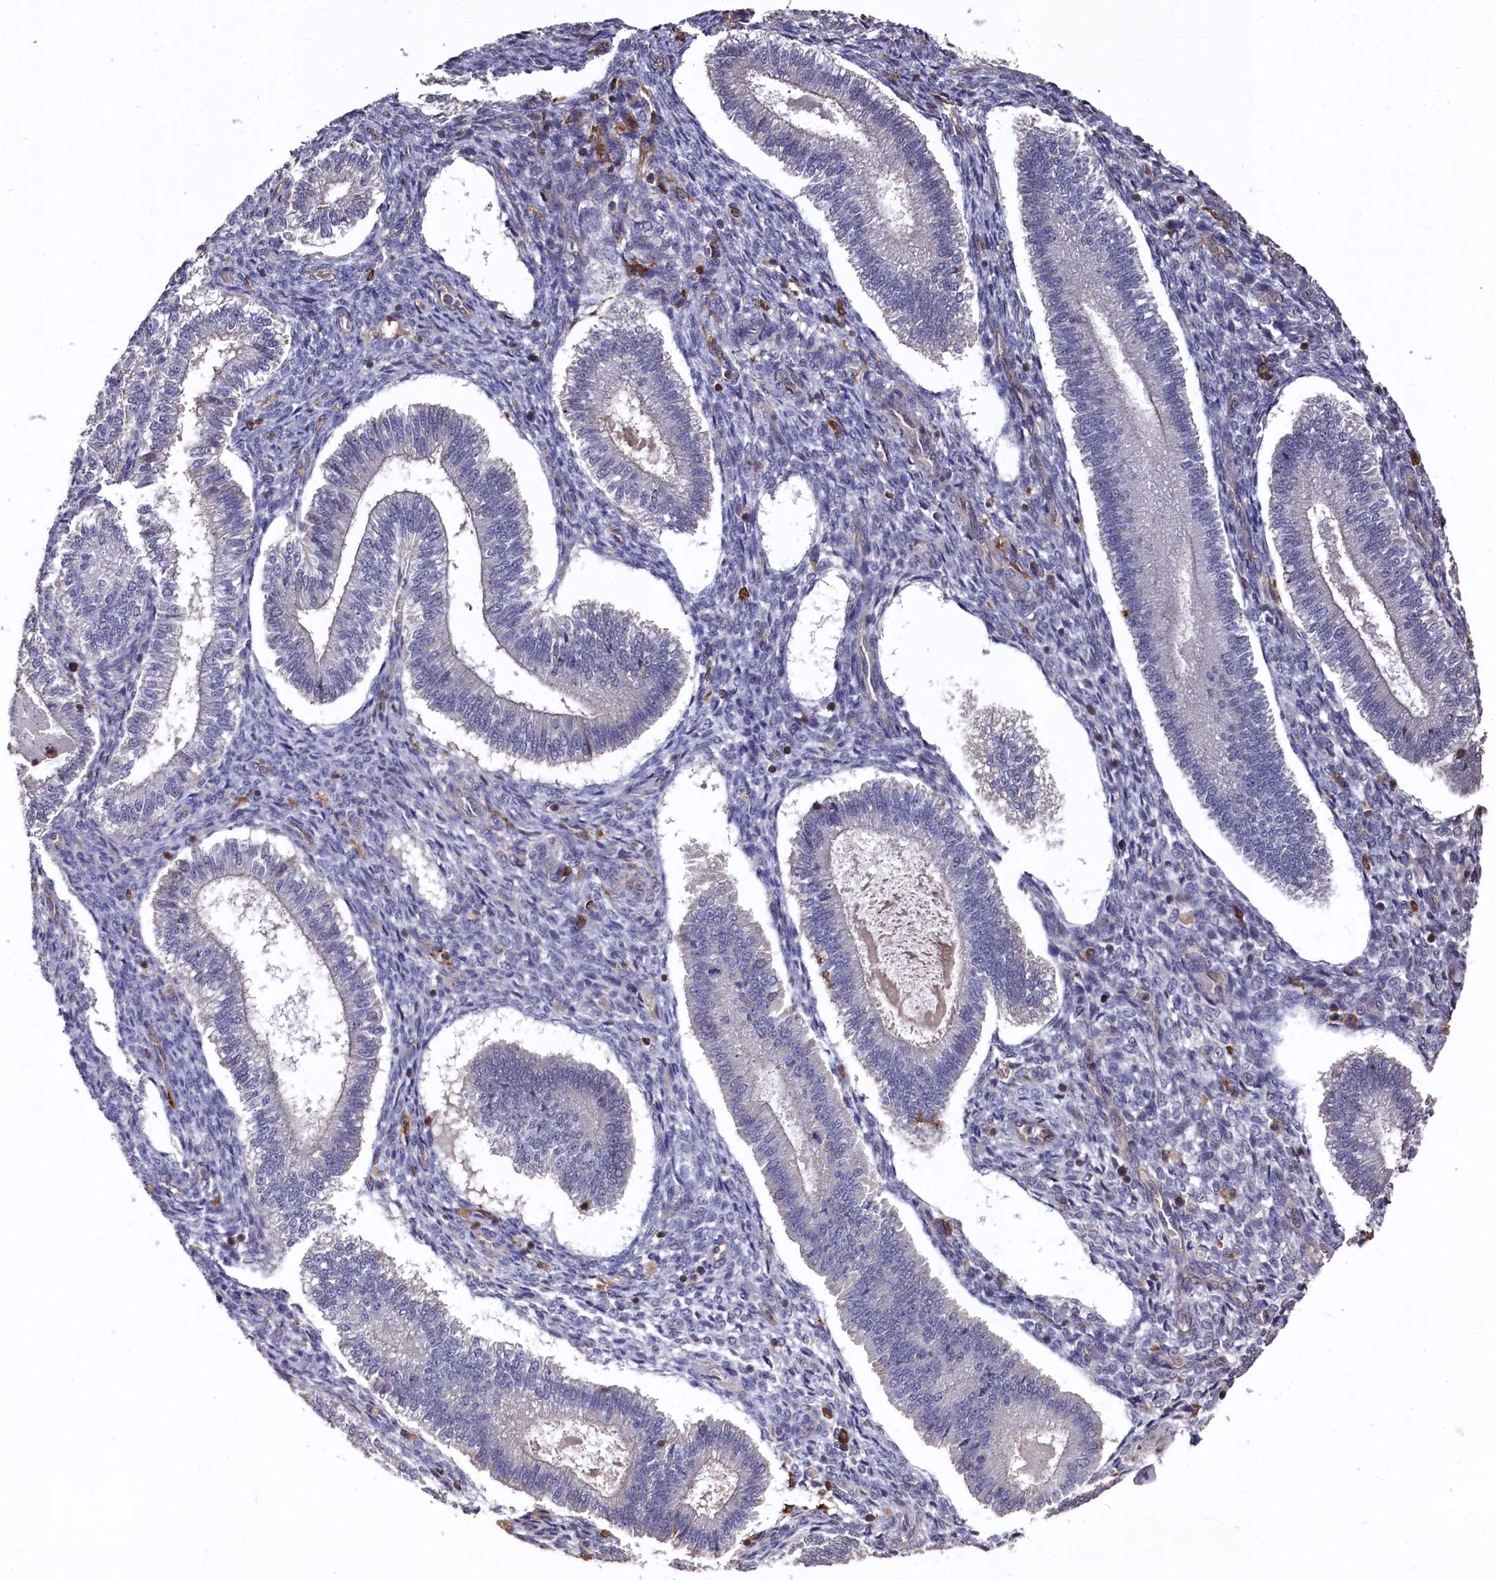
{"staining": {"intensity": "negative", "quantity": "none", "location": "none"}, "tissue": "endometrium", "cell_type": "Cells in endometrial stroma", "image_type": "normal", "snomed": [{"axis": "morphology", "description": "Normal tissue, NOS"}, {"axis": "topography", "description": "Endometrium"}], "caption": "Immunohistochemistry (IHC) of normal endometrium demonstrates no positivity in cells in endometrial stroma.", "gene": "PLEKHO2", "patient": {"sex": "female", "age": 25}}